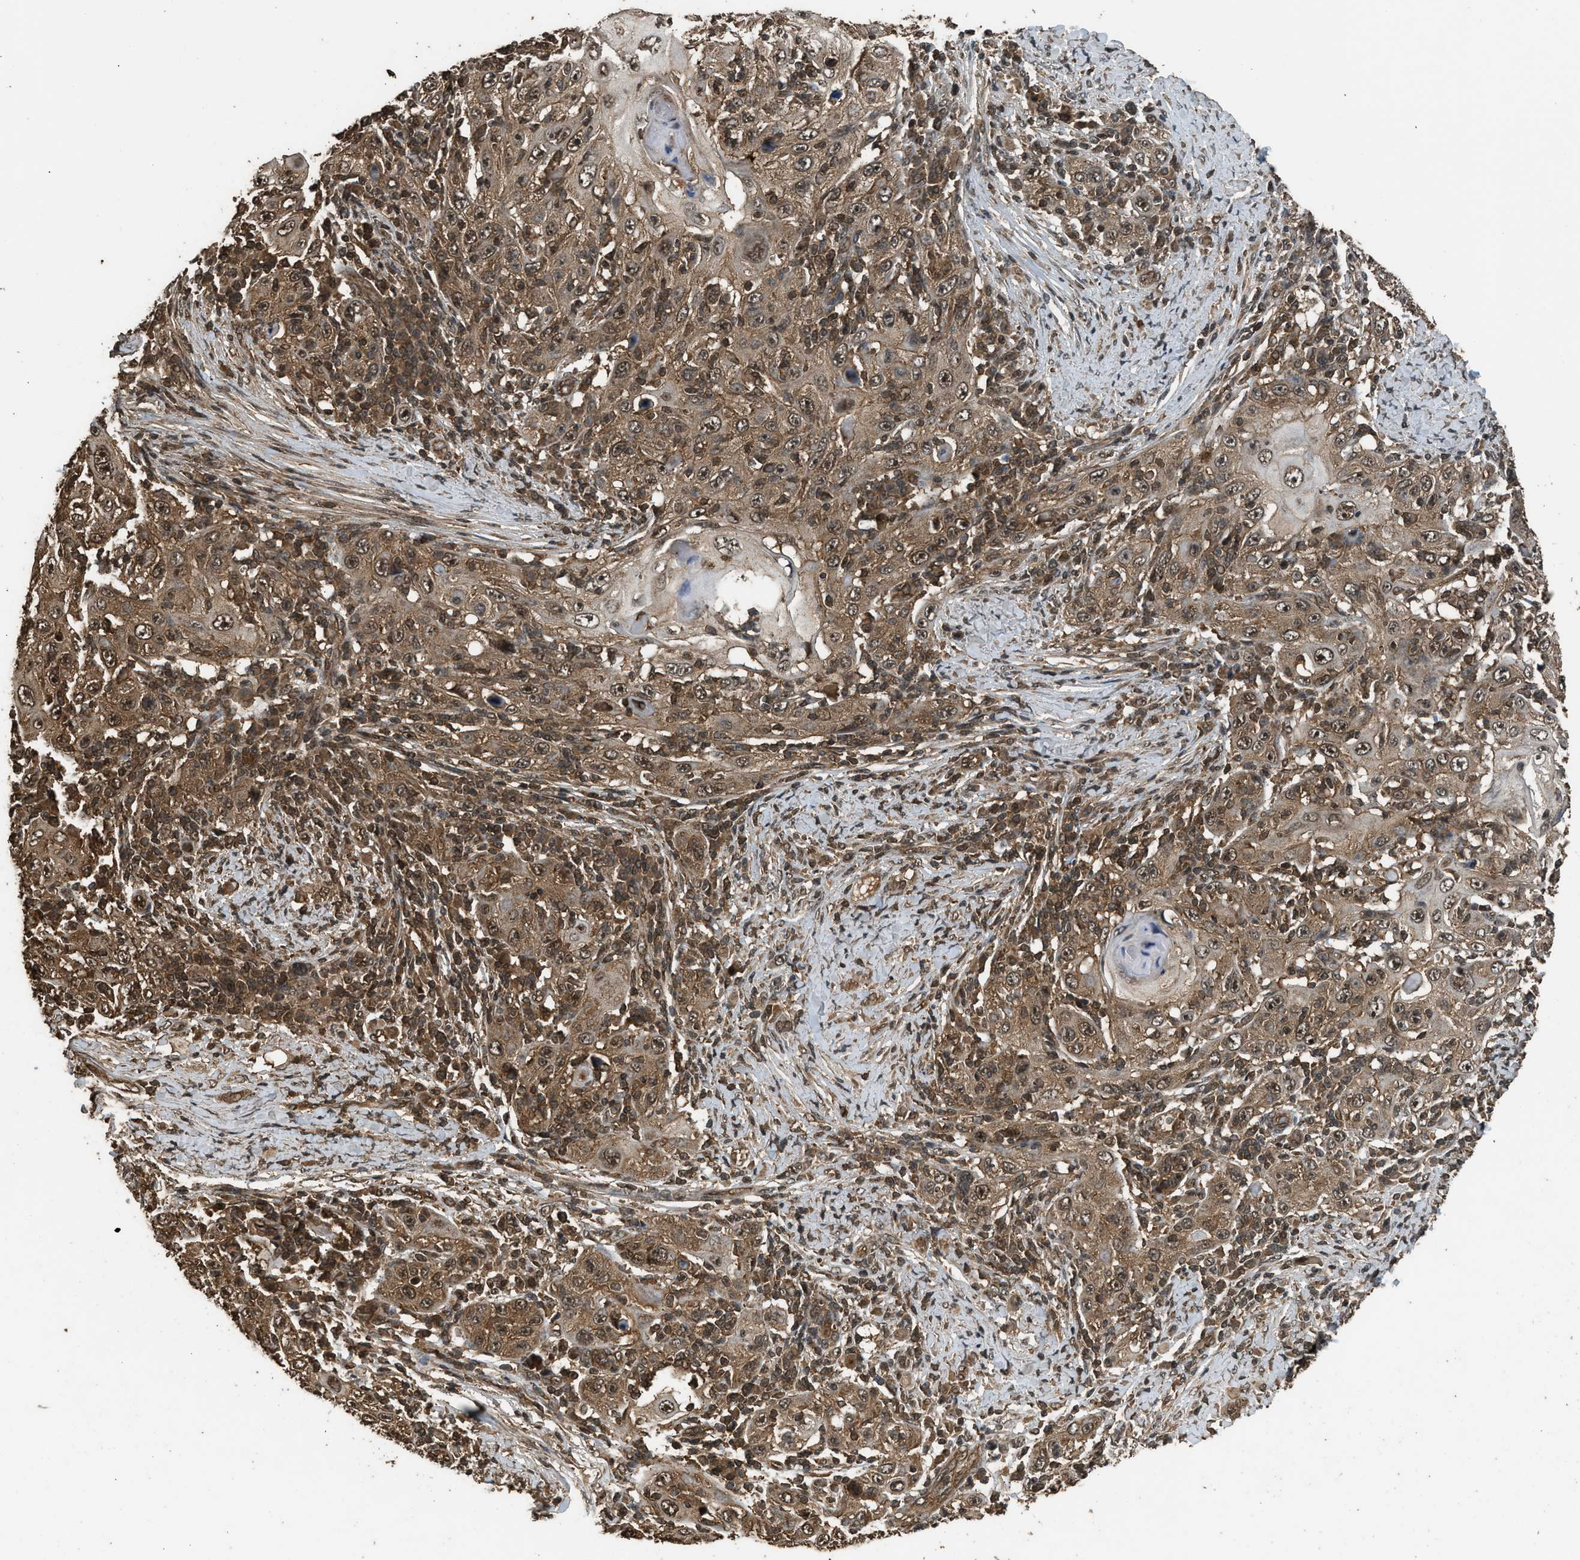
{"staining": {"intensity": "moderate", "quantity": ">75%", "location": "cytoplasmic/membranous"}, "tissue": "skin cancer", "cell_type": "Tumor cells", "image_type": "cancer", "snomed": [{"axis": "morphology", "description": "Squamous cell carcinoma, NOS"}, {"axis": "topography", "description": "Skin"}], "caption": "Skin cancer stained with immunohistochemistry reveals moderate cytoplasmic/membranous staining in about >75% of tumor cells.", "gene": "MYBL2", "patient": {"sex": "female", "age": 88}}